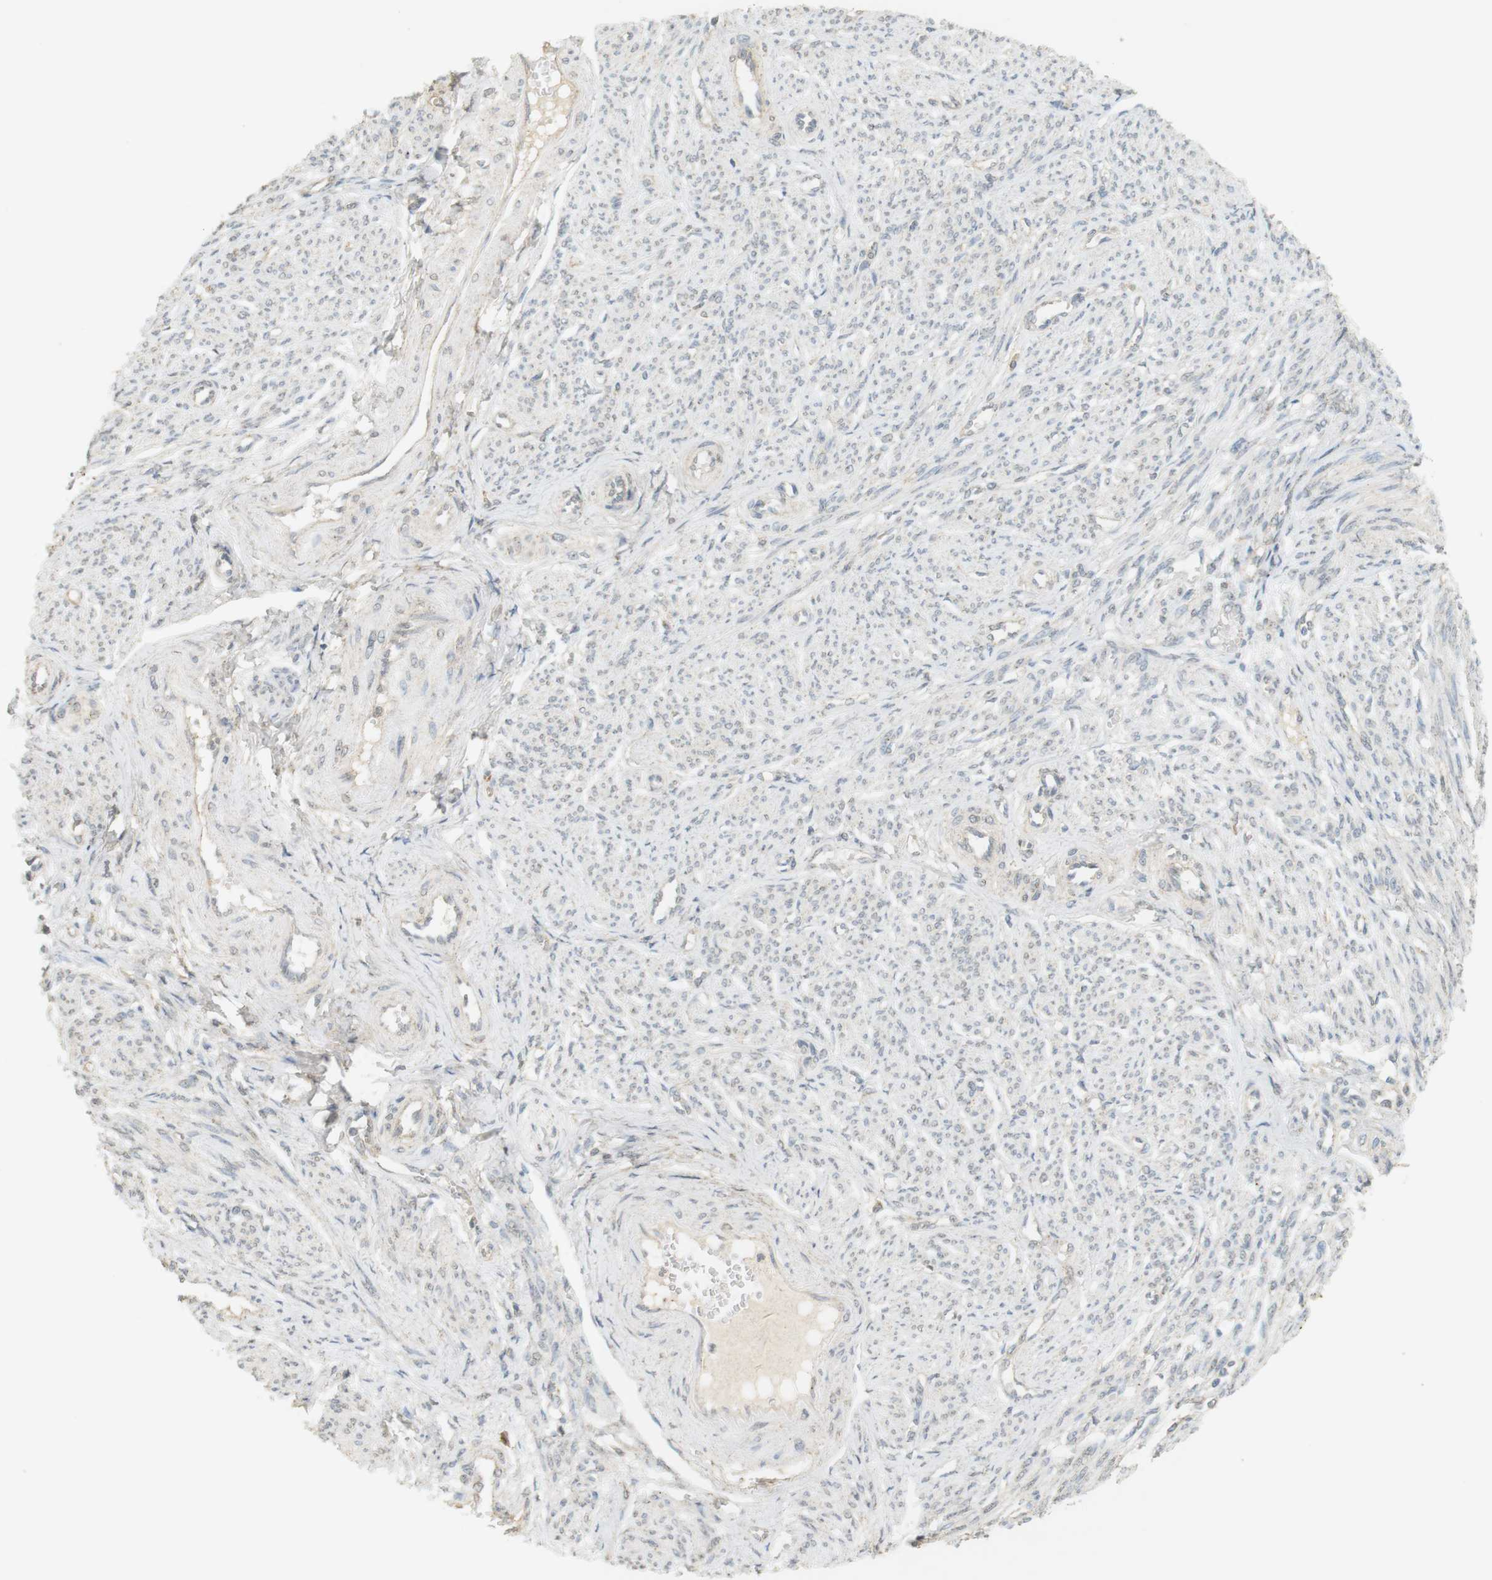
{"staining": {"intensity": "weak", "quantity": "<25%", "location": "cytoplasmic/membranous"}, "tissue": "smooth muscle", "cell_type": "Smooth muscle cells", "image_type": "normal", "snomed": [{"axis": "morphology", "description": "Normal tissue, NOS"}, {"axis": "topography", "description": "Smooth muscle"}], "caption": "DAB immunohistochemical staining of benign human smooth muscle displays no significant expression in smooth muscle cells. (Stains: DAB (3,3'-diaminobenzidine) immunohistochemistry with hematoxylin counter stain, Microscopy: brightfield microscopy at high magnification).", "gene": "TTK", "patient": {"sex": "female", "age": 65}}